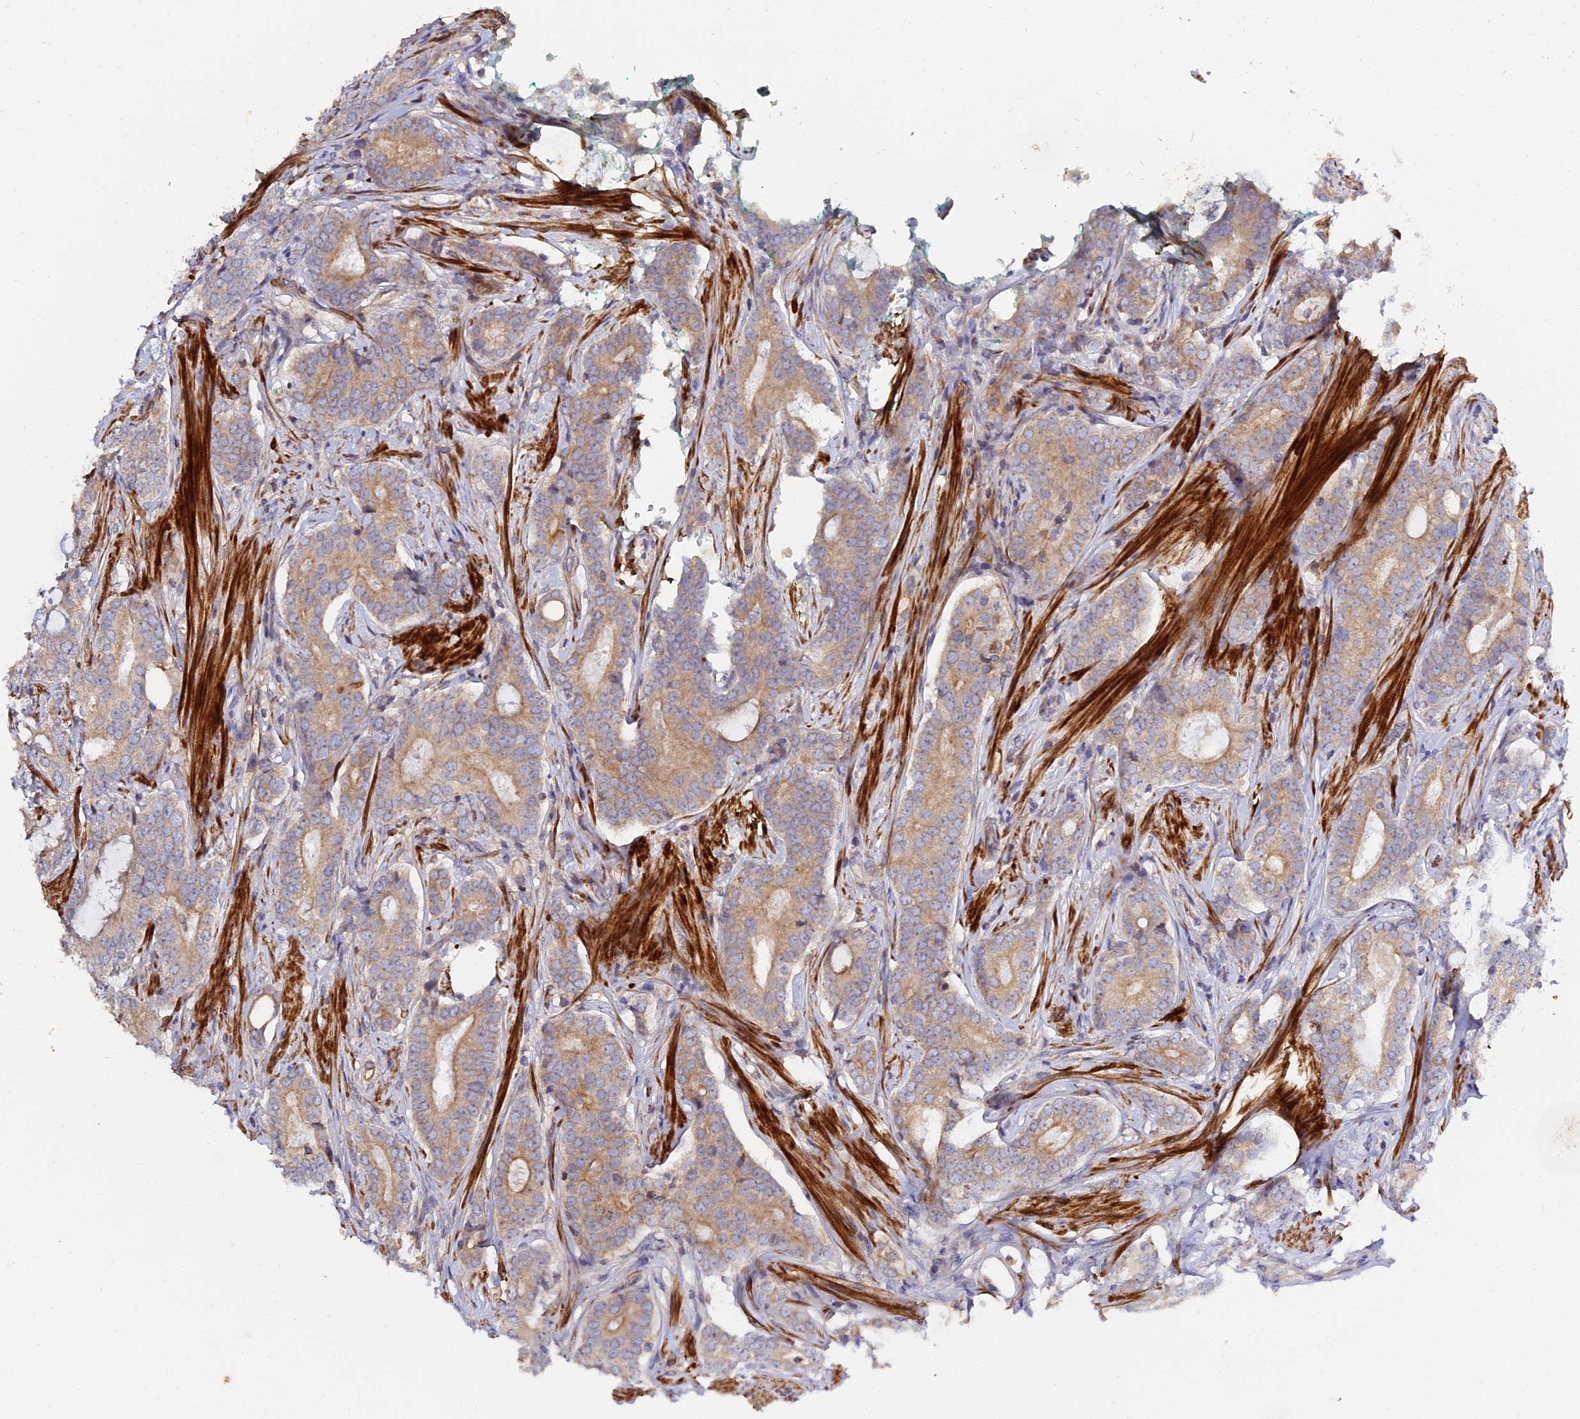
{"staining": {"intensity": "weak", "quantity": ">75%", "location": "cytoplasmic/membranous"}, "tissue": "prostate cancer", "cell_type": "Tumor cells", "image_type": "cancer", "snomed": [{"axis": "morphology", "description": "Adenocarcinoma, High grade"}, {"axis": "topography", "description": "Prostate"}], "caption": "Tumor cells show low levels of weak cytoplasmic/membranous positivity in about >75% of cells in human adenocarcinoma (high-grade) (prostate).", "gene": "ARL6IP1", "patient": {"sex": "male", "age": 63}}